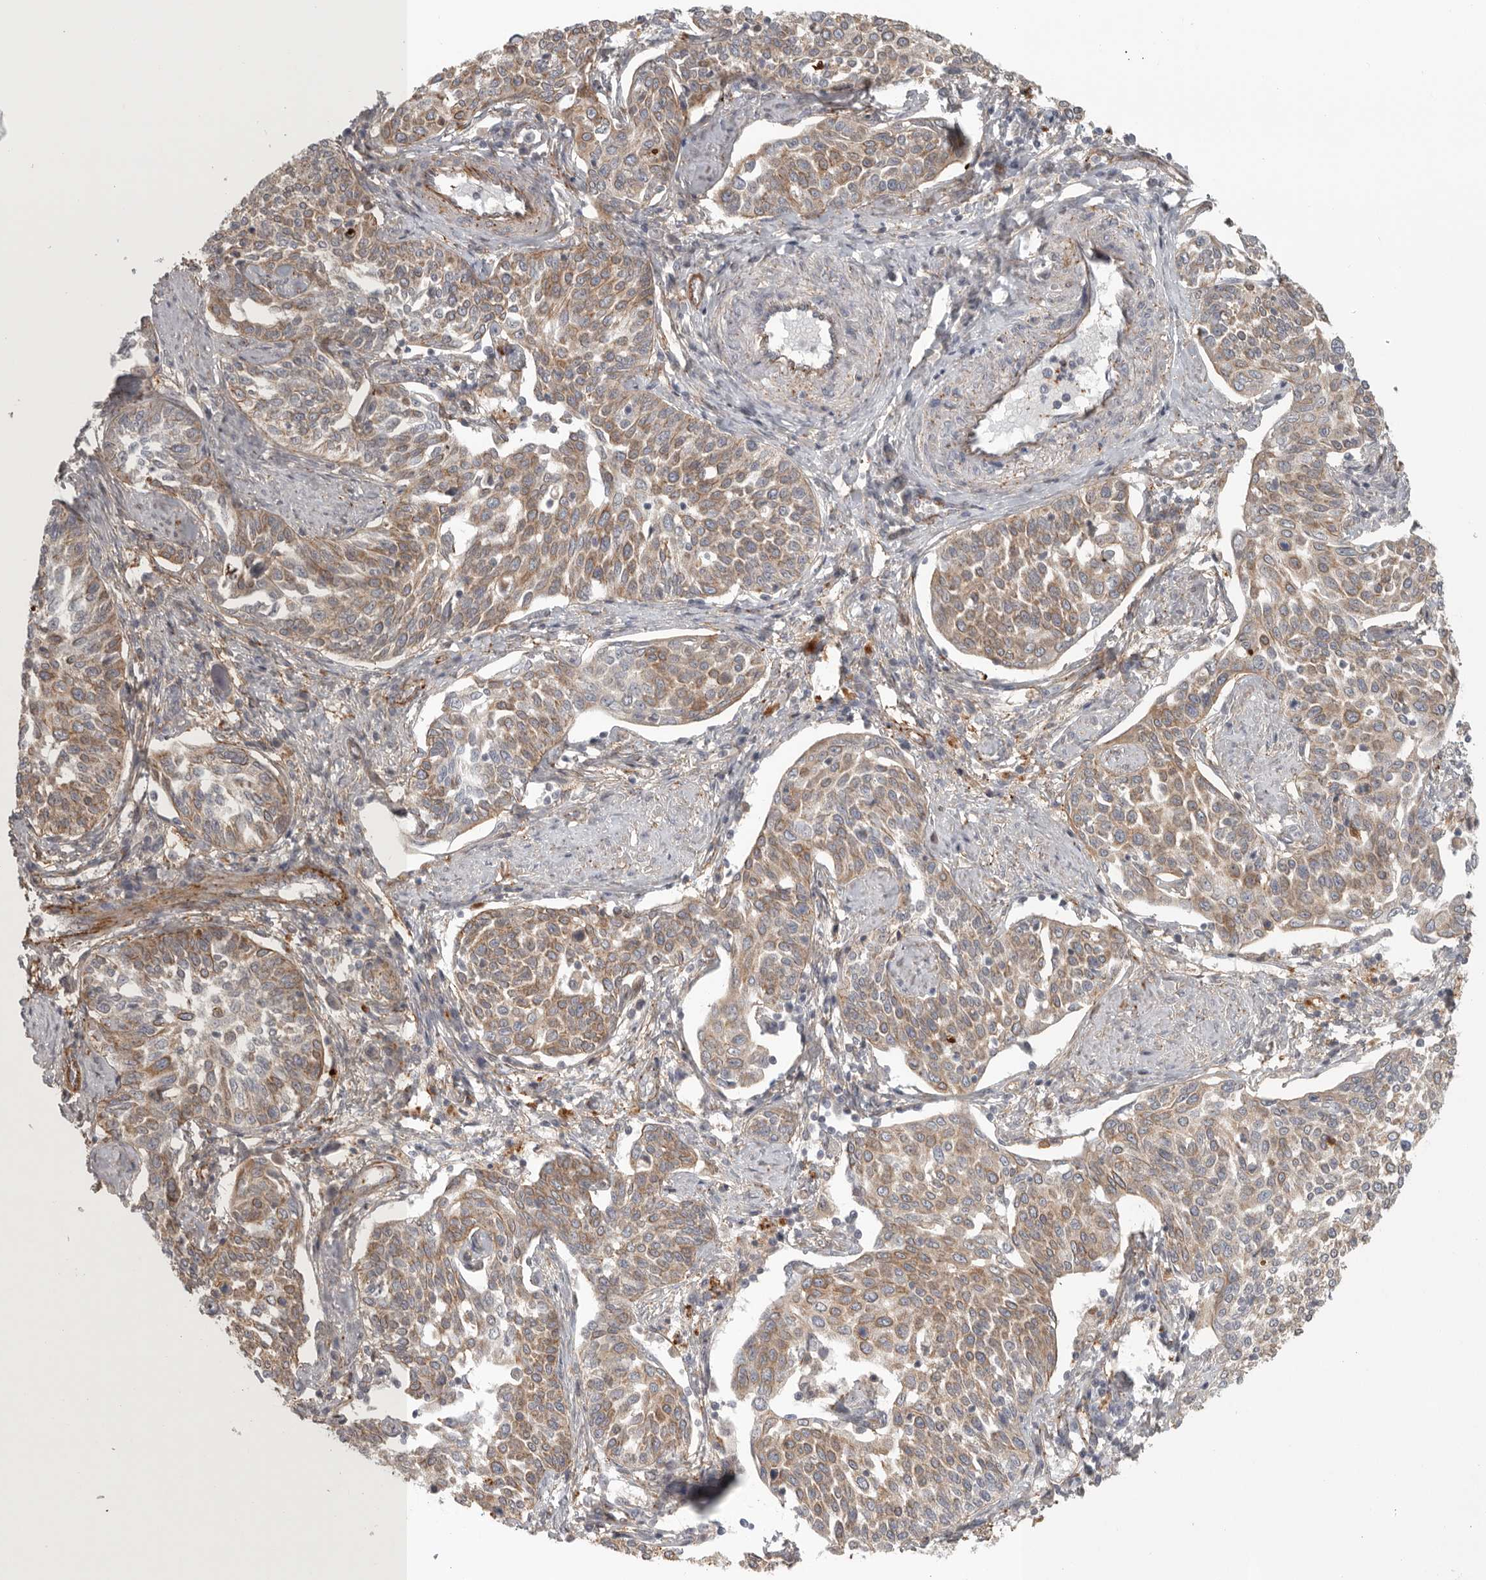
{"staining": {"intensity": "moderate", "quantity": ">75%", "location": "cytoplasmic/membranous"}, "tissue": "cervical cancer", "cell_type": "Tumor cells", "image_type": "cancer", "snomed": [{"axis": "morphology", "description": "Squamous cell carcinoma, NOS"}, {"axis": "topography", "description": "Cervix"}], "caption": "Immunohistochemical staining of cervical cancer (squamous cell carcinoma) displays medium levels of moderate cytoplasmic/membranous protein staining in about >75% of tumor cells.", "gene": "LONRF1", "patient": {"sex": "female", "age": 34}}